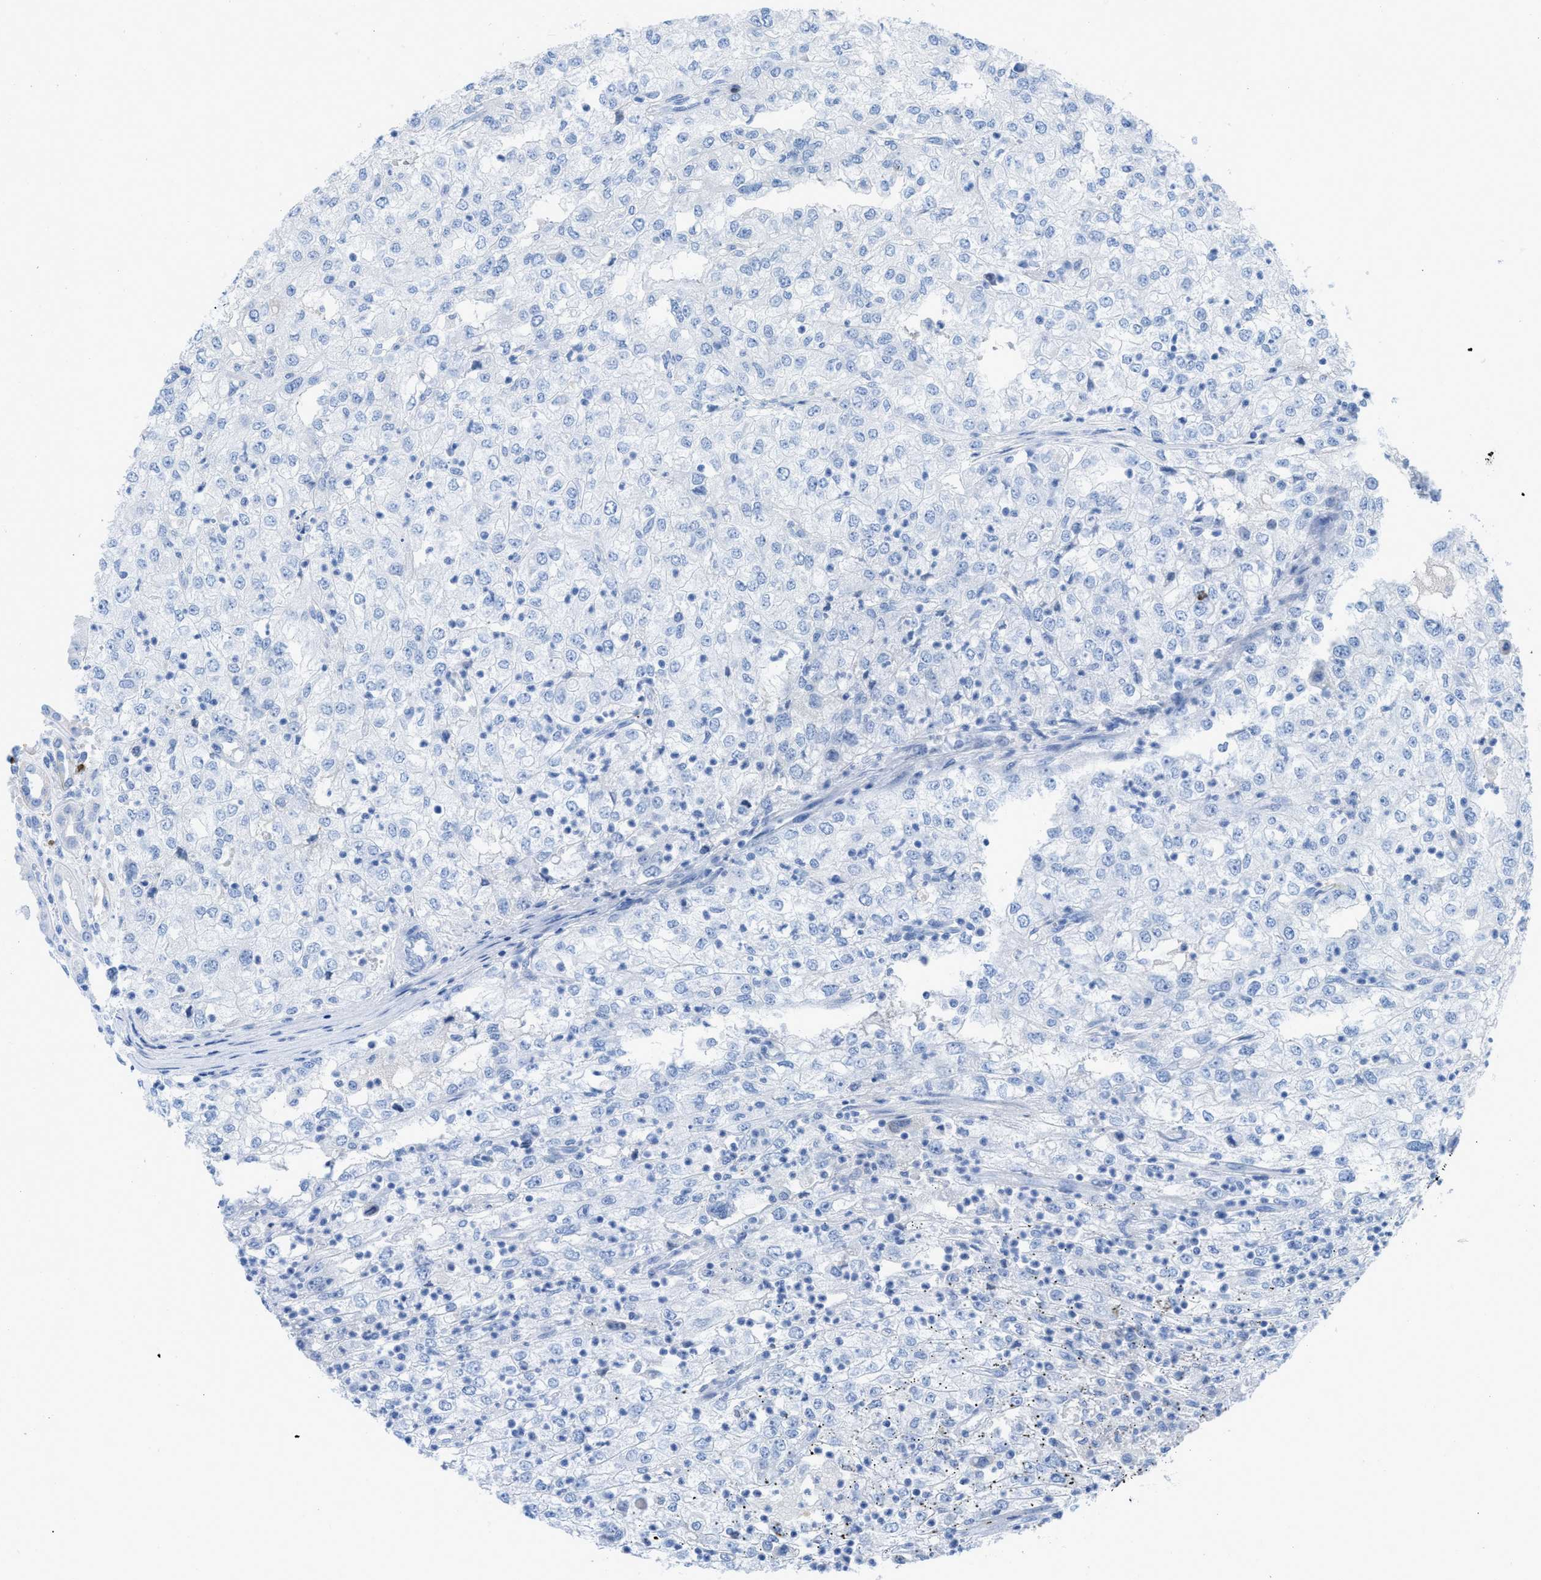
{"staining": {"intensity": "negative", "quantity": "none", "location": "none"}, "tissue": "renal cancer", "cell_type": "Tumor cells", "image_type": "cancer", "snomed": [{"axis": "morphology", "description": "Adenocarcinoma, NOS"}, {"axis": "topography", "description": "Kidney"}], "caption": "The image displays no significant staining in tumor cells of adenocarcinoma (renal).", "gene": "TCL1A", "patient": {"sex": "female", "age": 54}}